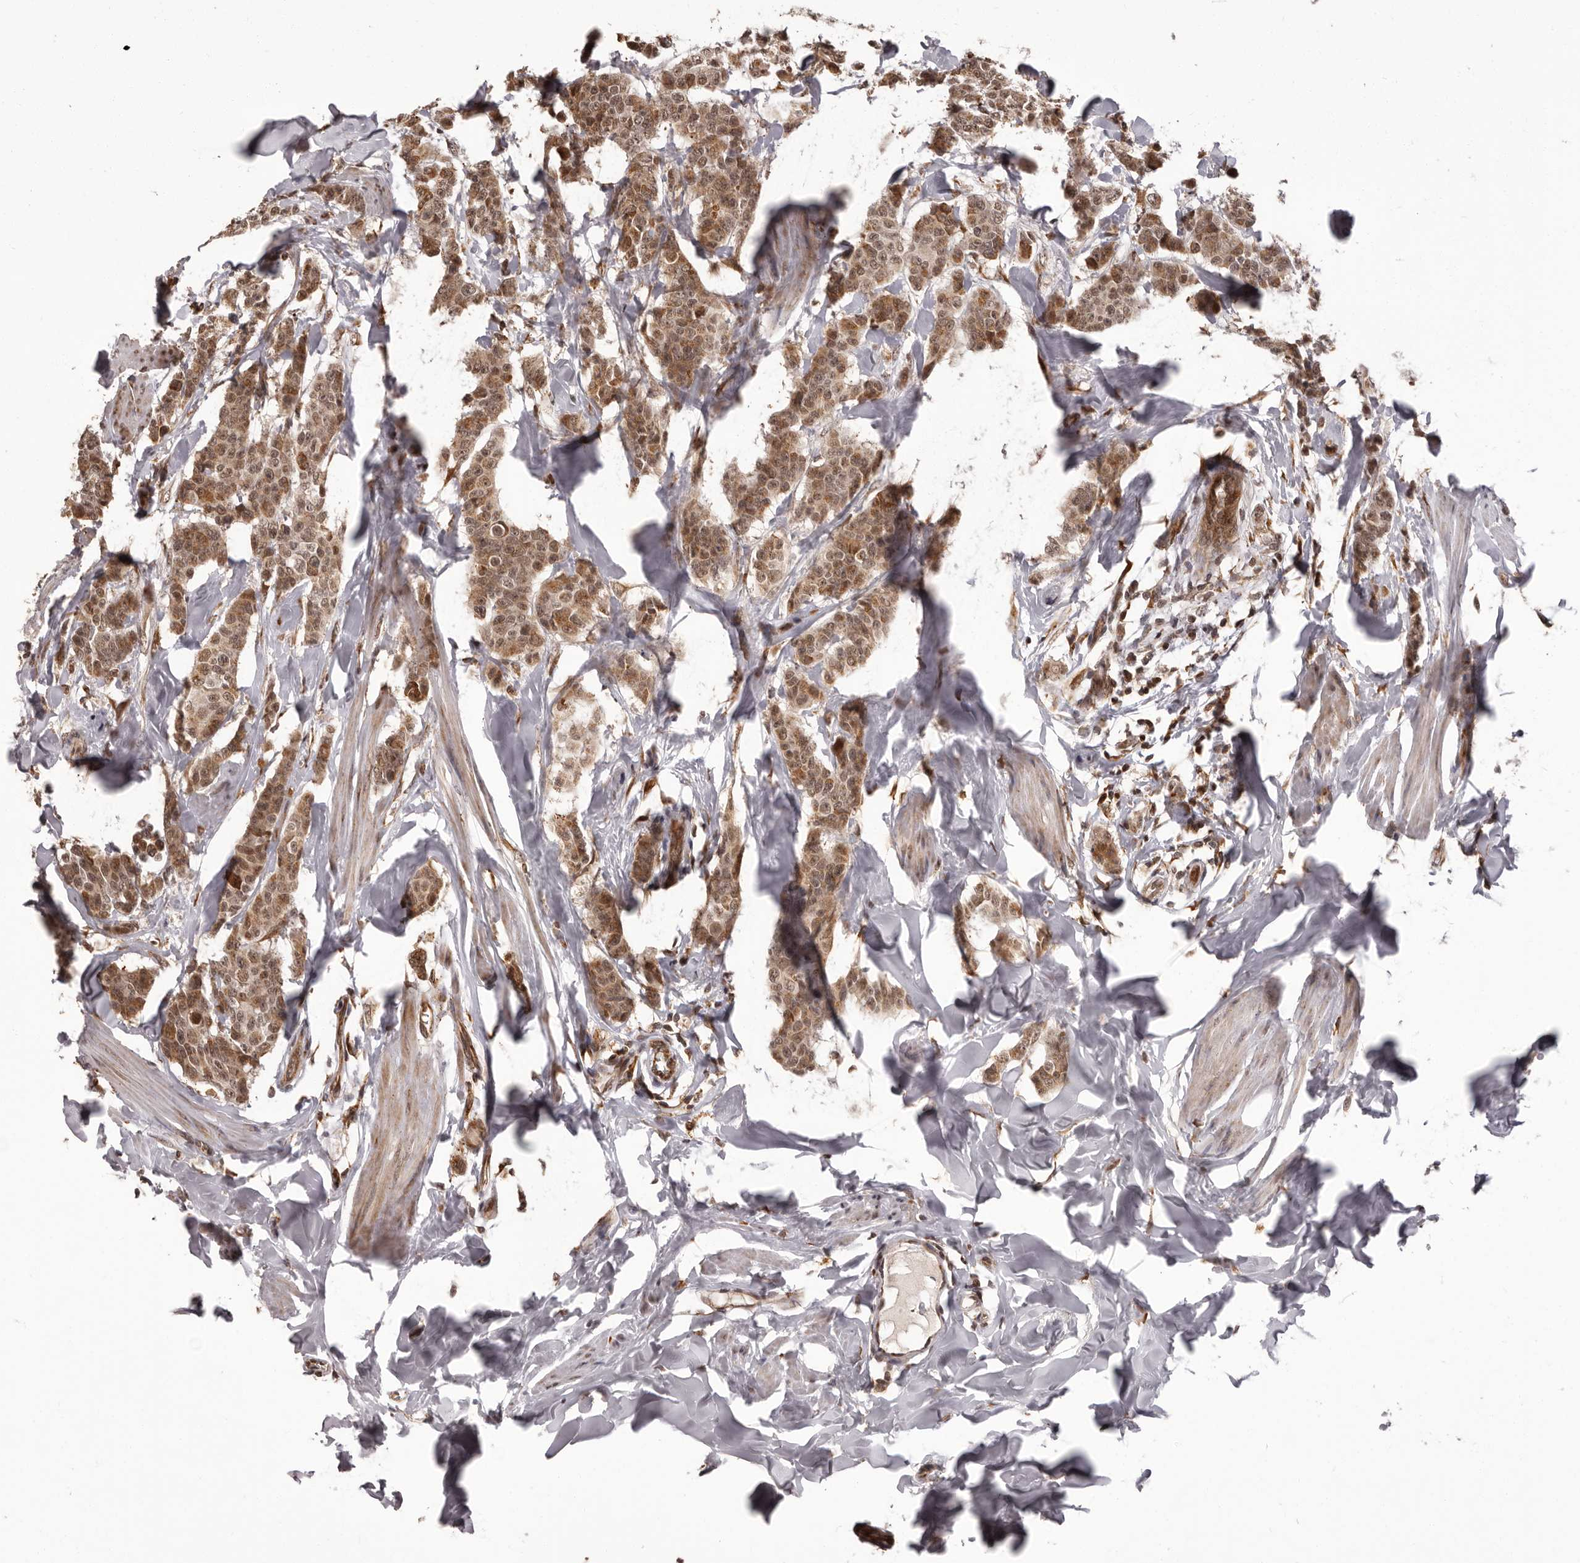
{"staining": {"intensity": "moderate", "quantity": ">75%", "location": "cytoplasmic/membranous,nuclear"}, "tissue": "breast cancer", "cell_type": "Tumor cells", "image_type": "cancer", "snomed": [{"axis": "morphology", "description": "Duct carcinoma"}, {"axis": "topography", "description": "Breast"}], "caption": "Immunohistochemical staining of breast cancer (infiltrating ductal carcinoma) displays medium levels of moderate cytoplasmic/membranous and nuclear protein staining in approximately >75% of tumor cells. Nuclei are stained in blue.", "gene": "IL32", "patient": {"sex": "female", "age": 40}}